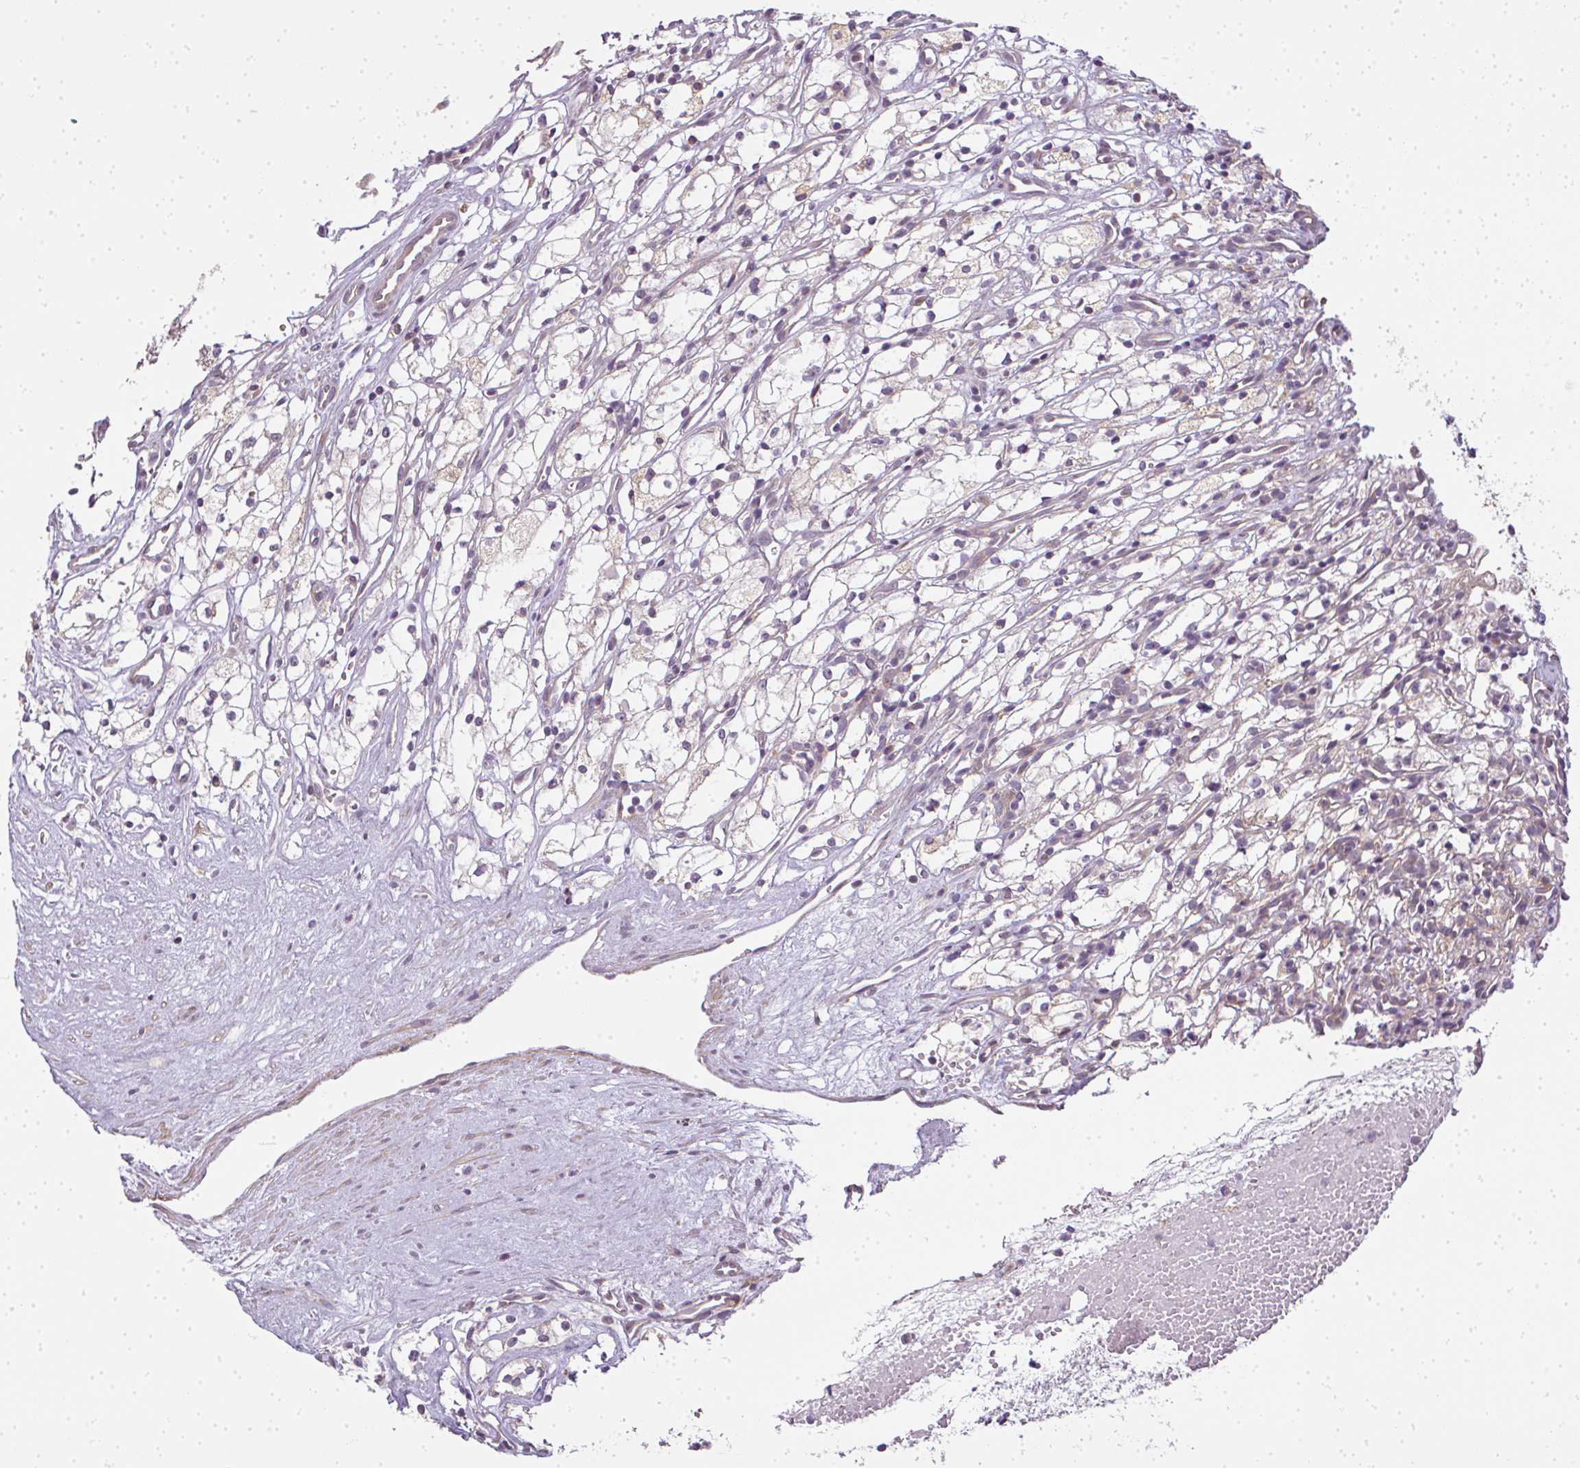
{"staining": {"intensity": "negative", "quantity": "none", "location": "none"}, "tissue": "renal cancer", "cell_type": "Tumor cells", "image_type": "cancer", "snomed": [{"axis": "morphology", "description": "Adenocarcinoma, NOS"}, {"axis": "topography", "description": "Kidney"}], "caption": "An image of human adenocarcinoma (renal) is negative for staining in tumor cells.", "gene": "MED19", "patient": {"sex": "male", "age": 59}}